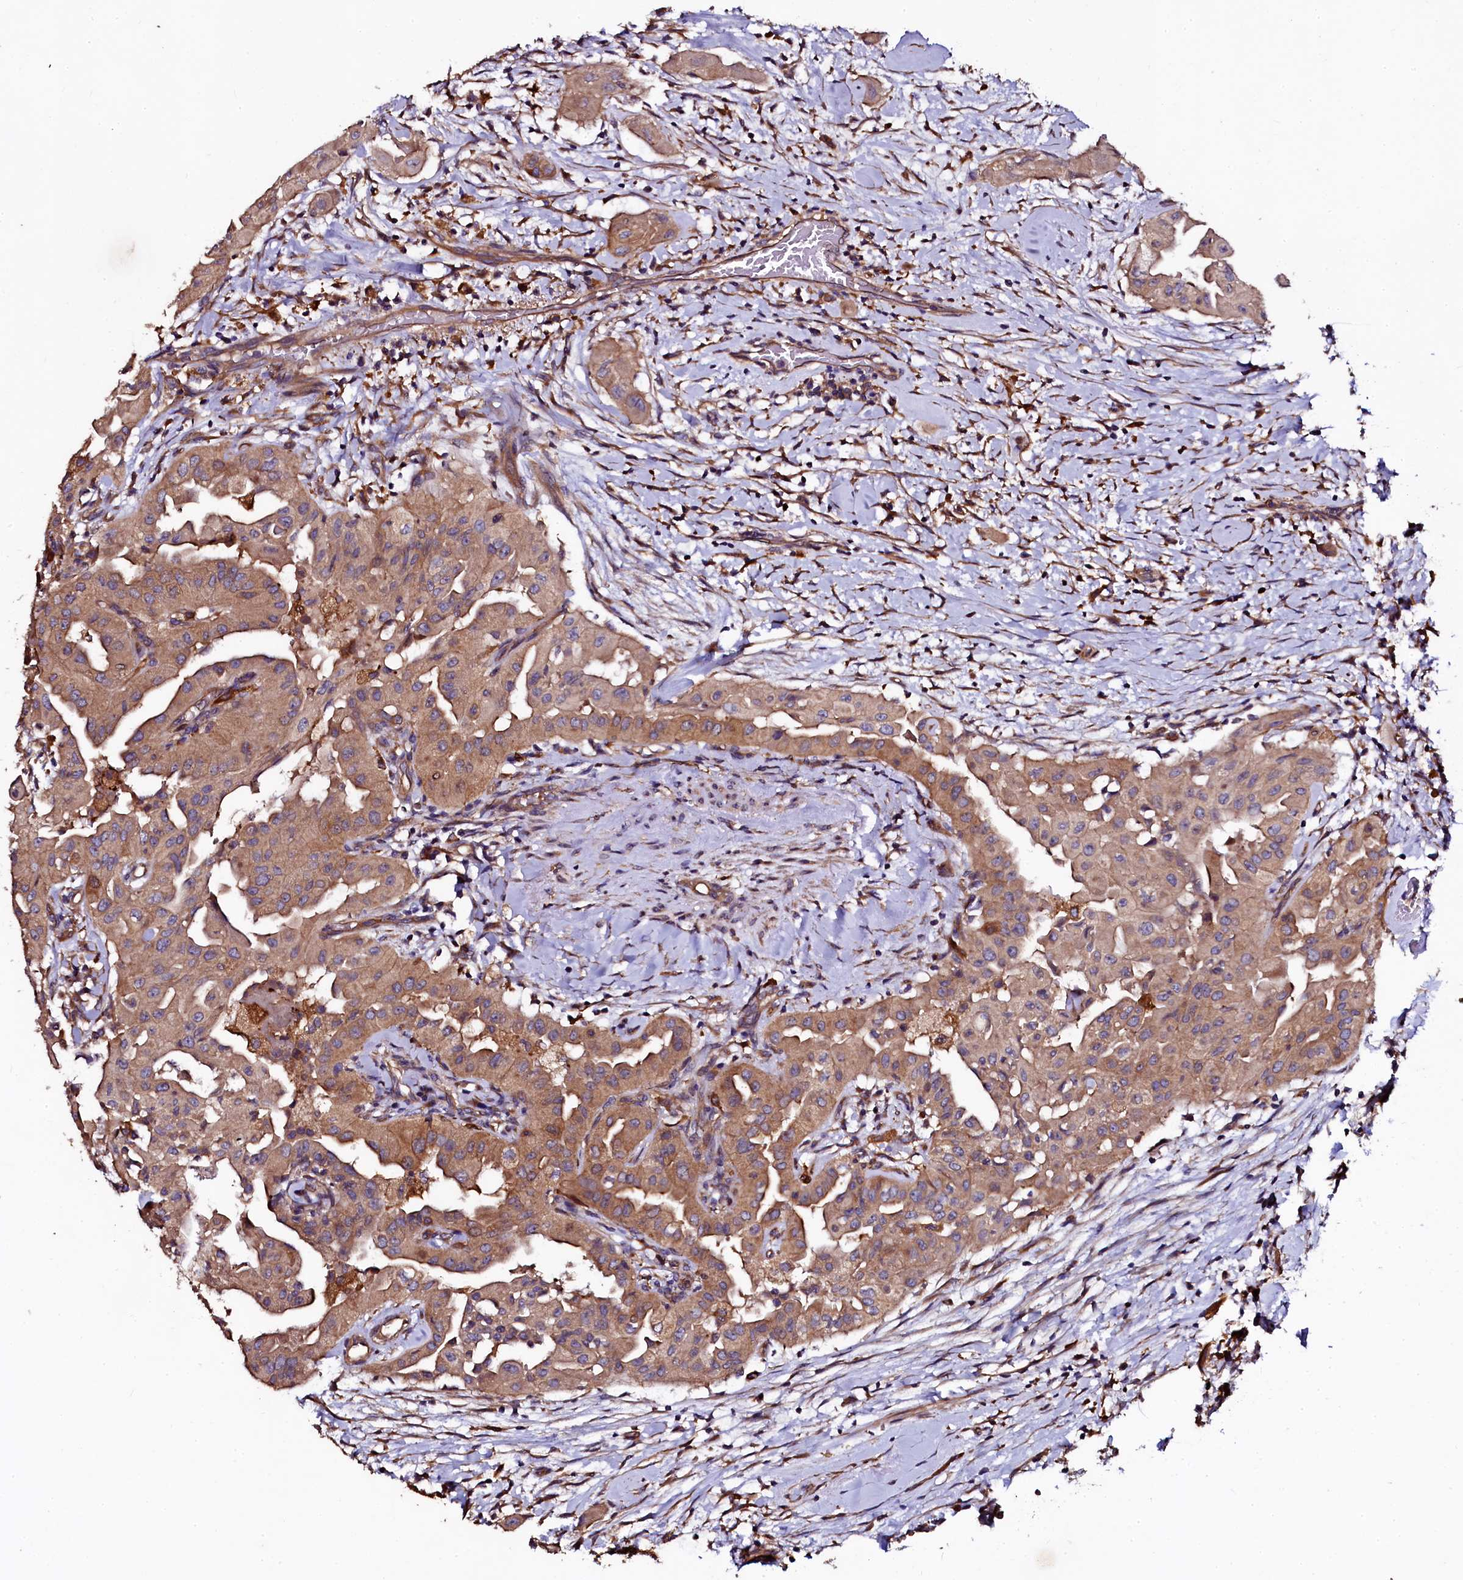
{"staining": {"intensity": "moderate", "quantity": ">75%", "location": "cytoplasmic/membranous"}, "tissue": "thyroid cancer", "cell_type": "Tumor cells", "image_type": "cancer", "snomed": [{"axis": "morphology", "description": "Papillary adenocarcinoma, NOS"}, {"axis": "topography", "description": "Thyroid gland"}], "caption": "Immunohistochemistry micrograph of human thyroid cancer stained for a protein (brown), which reveals medium levels of moderate cytoplasmic/membranous staining in approximately >75% of tumor cells.", "gene": "APPL2", "patient": {"sex": "female", "age": 59}}